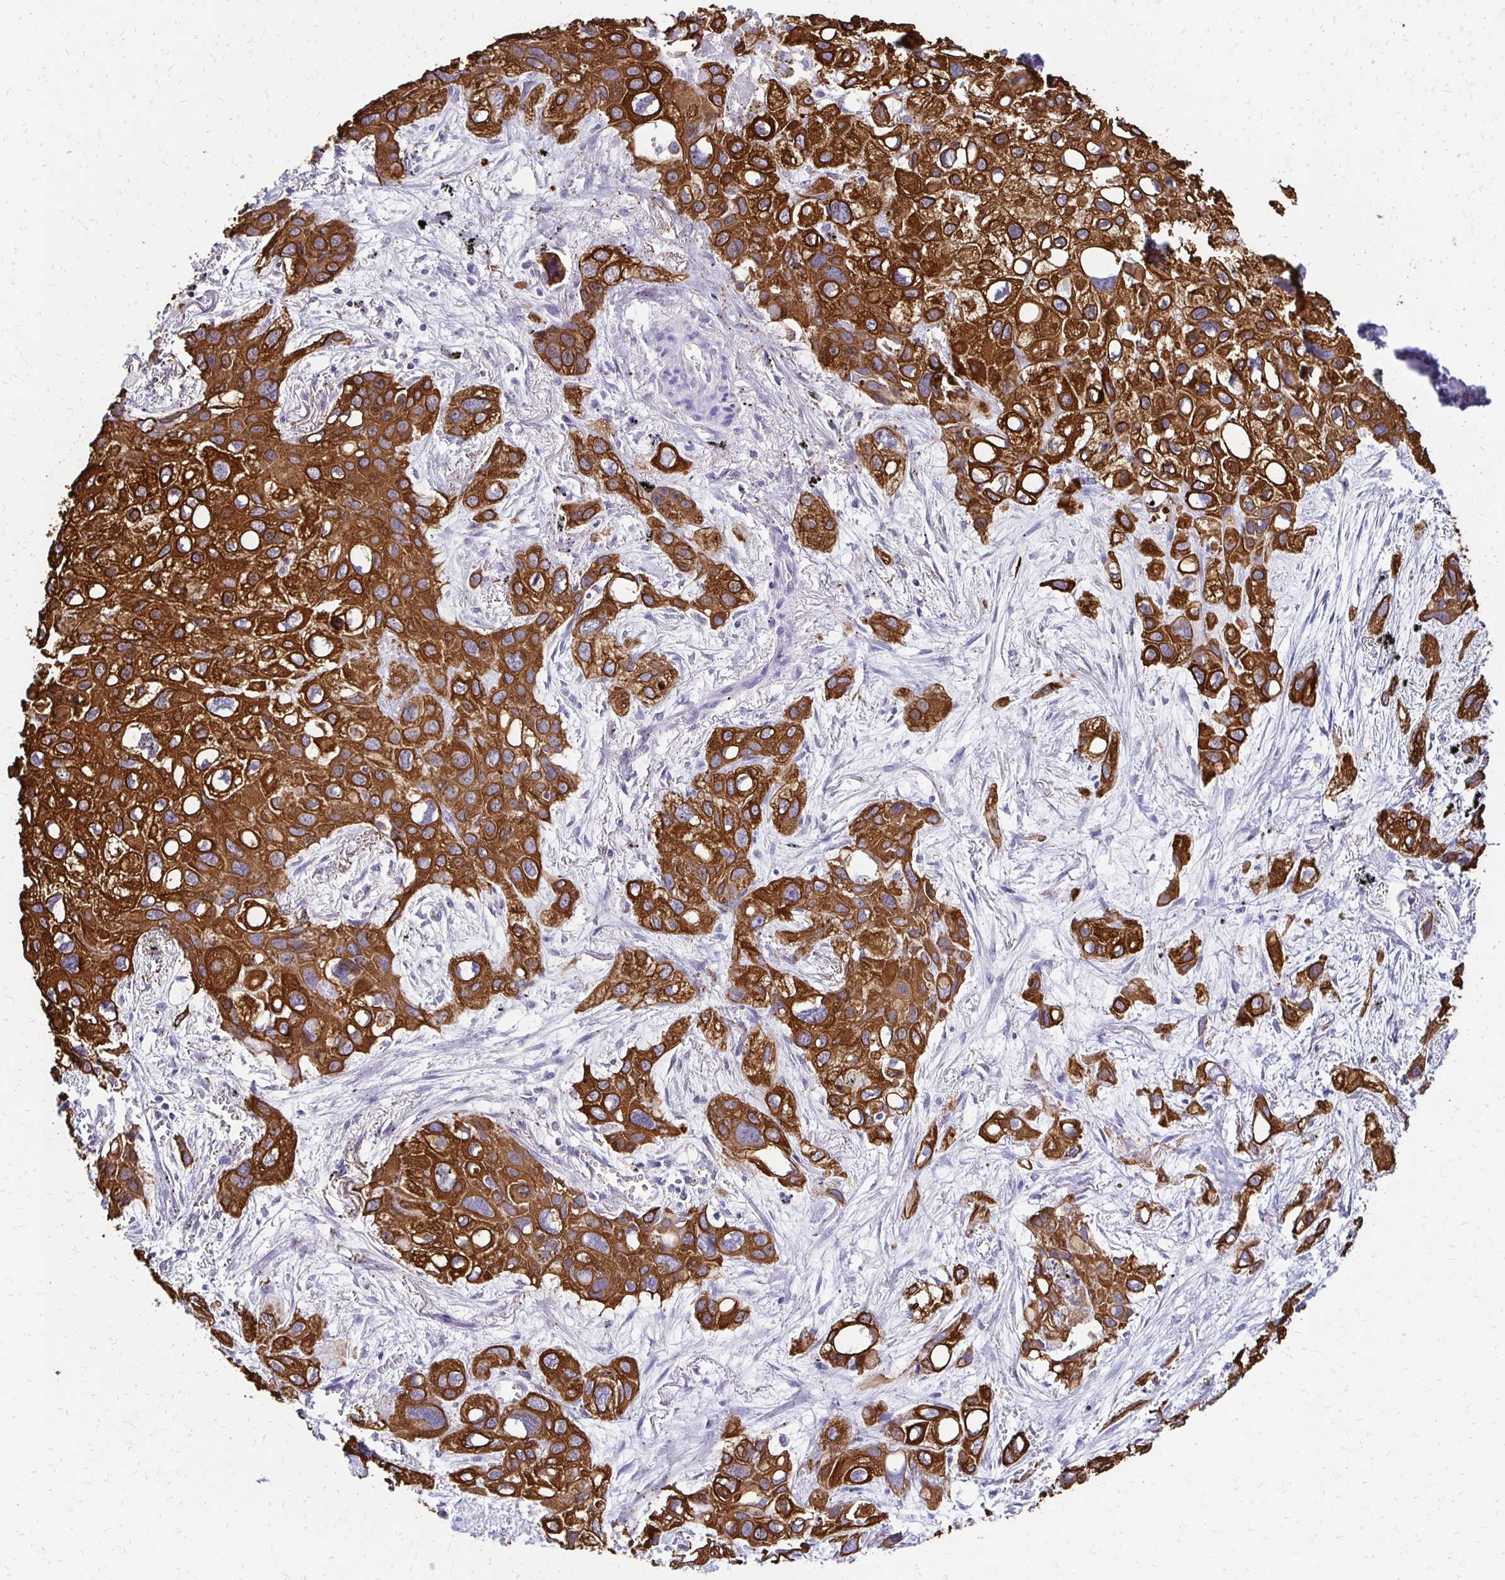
{"staining": {"intensity": "strong", "quantity": ">75%", "location": "cytoplasmic/membranous"}, "tissue": "lung cancer", "cell_type": "Tumor cells", "image_type": "cancer", "snomed": [{"axis": "morphology", "description": "Squamous cell carcinoma, NOS"}, {"axis": "morphology", "description": "Squamous cell carcinoma, metastatic, NOS"}, {"axis": "topography", "description": "Lung"}], "caption": "An image showing strong cytoplasmic/membranous expression in approximately >75% of tumor cells in lung metastatic squamous cell carcinoma, as visualized by brown immunohistochemical staining.", "gene": "C1QTNF2", "patient": {"sex": "male", "age": 59}}